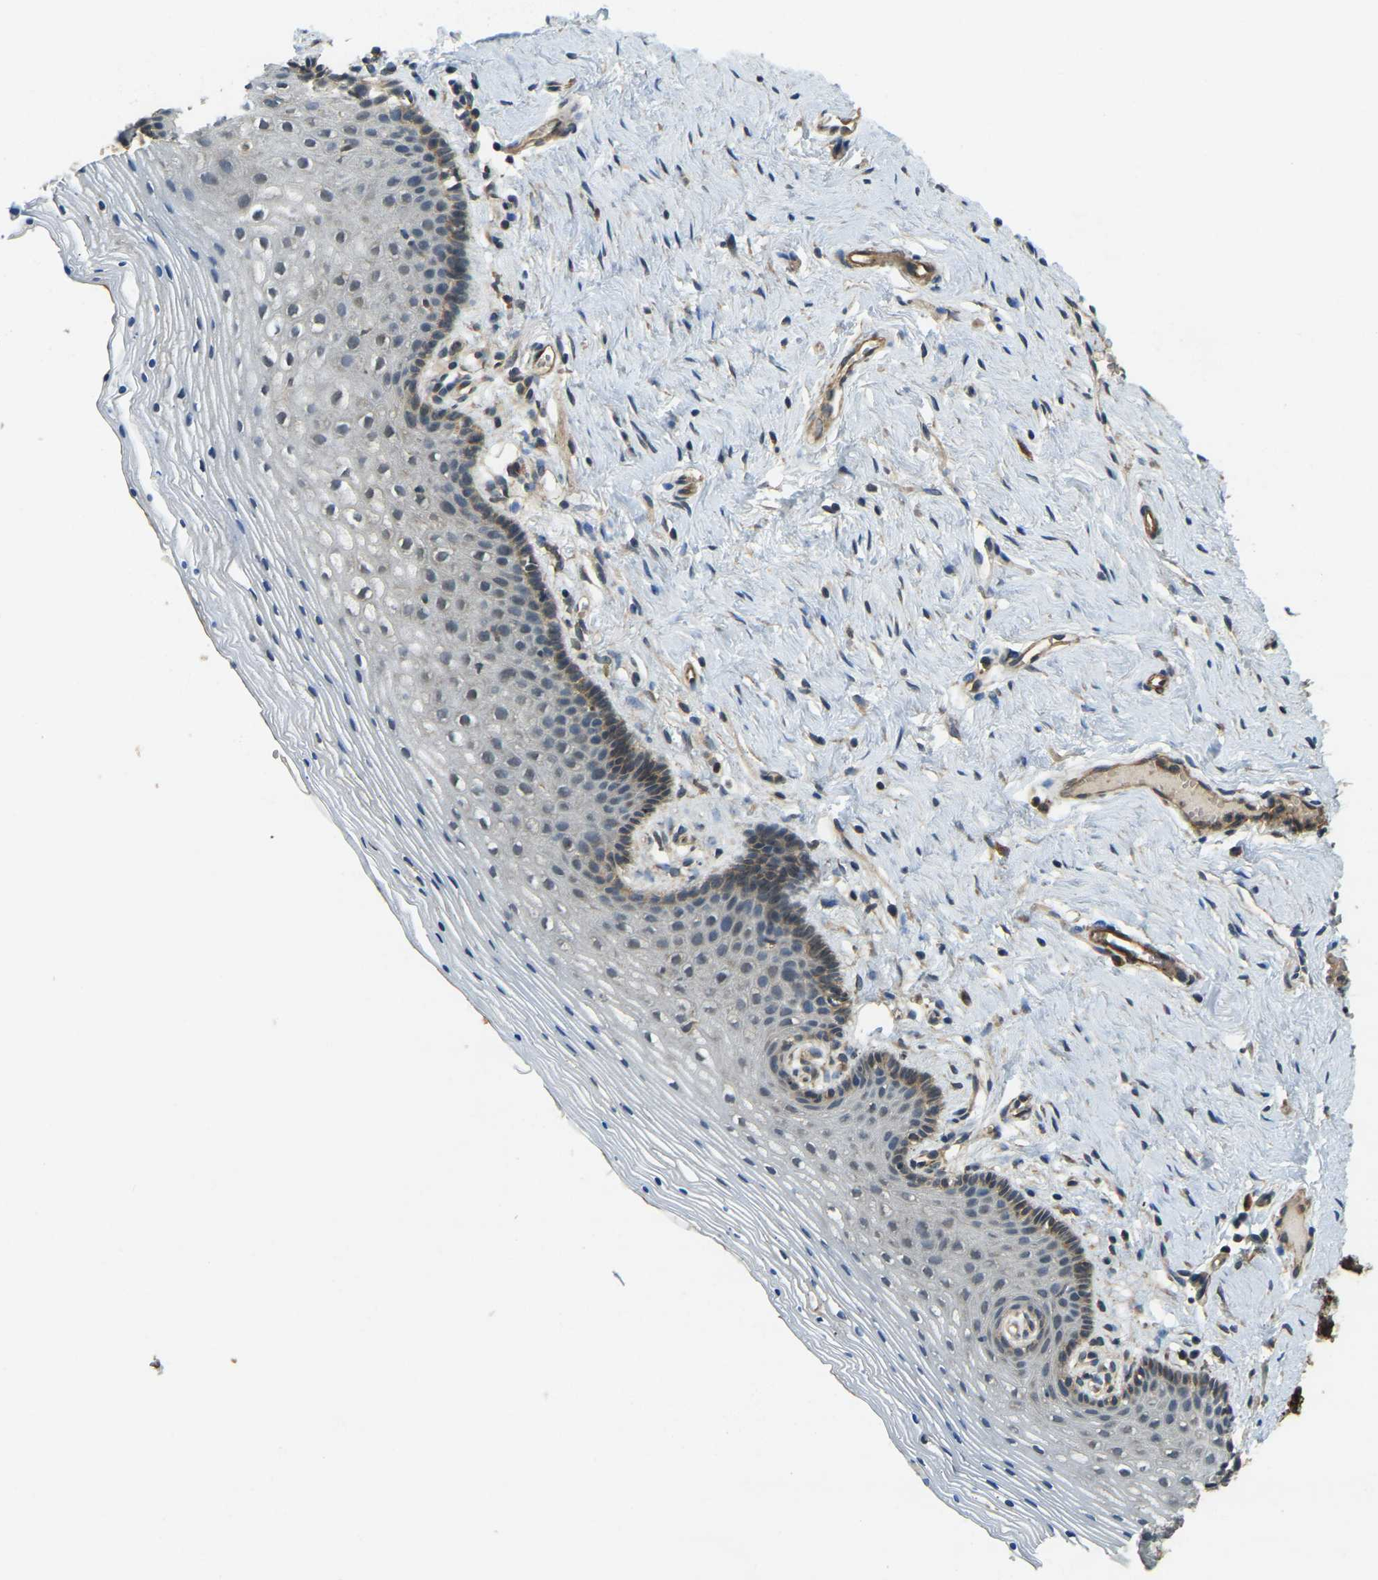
{"staining": {"intensity": "weak", "quantity": "25%-75%", "location": "cytoplasmic/membranous"}, "tissue": "vagina", "cell_type": "Squamous epithelial cells", "image_type": "normal", "snomed": [{"axis": "morphology", "description": "Normal tissue, NOS"}, {"axis": "topography", "description": "Vagina"}], "caption": "A low amount of weak cytoplasmic/membranous expression is identified in about 25%-75% of squamous epithelial cells in unremarkable vagina.", "gene": "ERGIC1", "patient": {"sex": "female", "age": 32}}